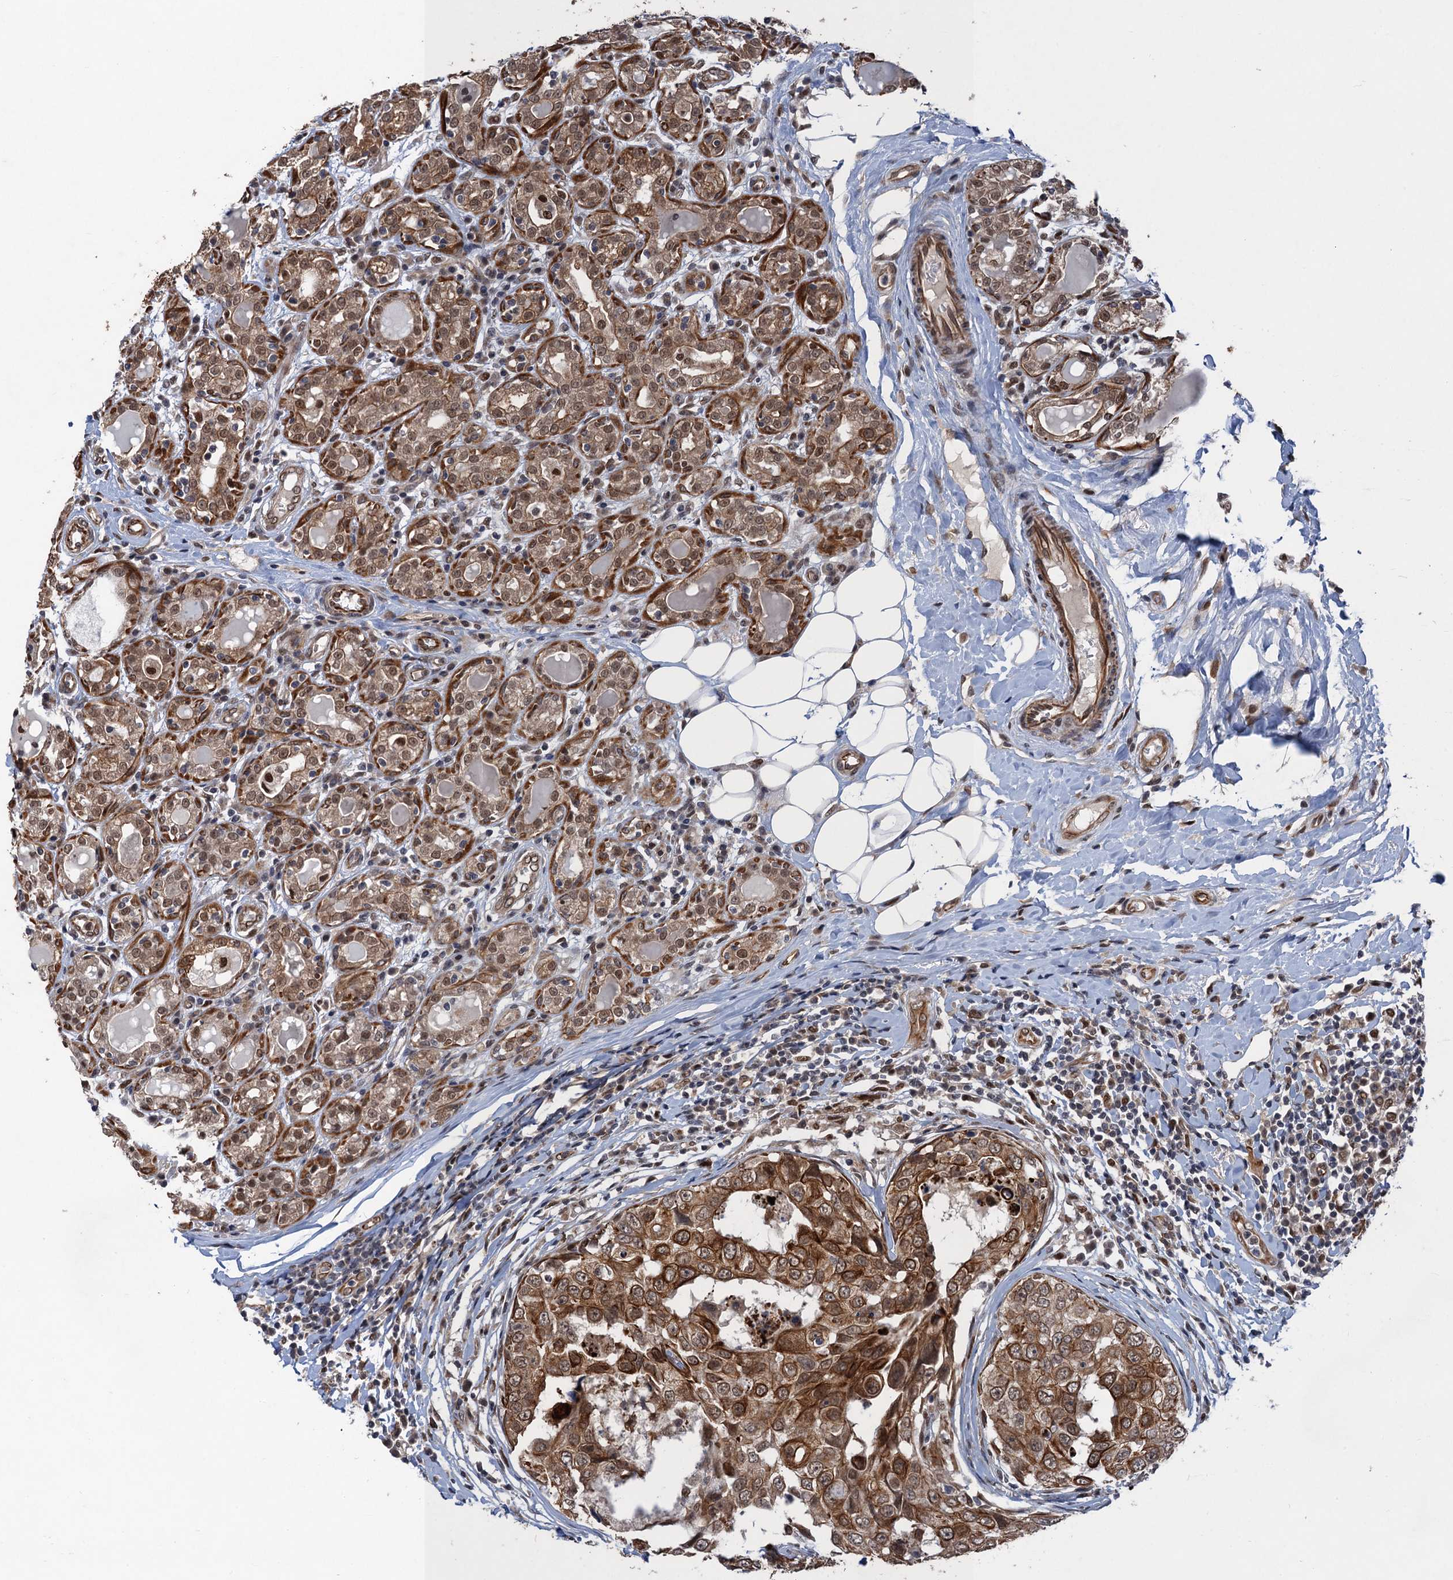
{"staining": {"intensity": "strong", "quantity": ">75%", "location": "cytoplasmic/membranous,nuclear"}, "tissue": "breast cancer", "cell_type": "Tumor cells", "image_type": "cancer", "snomed": [{"axis": "morphology", "description": "Duct carcinoma"}, {"axis": "topography", "description": "Breast"}], "caption": "Invasive ductal carcinoma (breast) tissue displays strong cytoplasmic/membranous and nuclear expression in about >75% of tumor cells", "gene": "TTC31", "patient": {"sex": "female", "age": 27}}